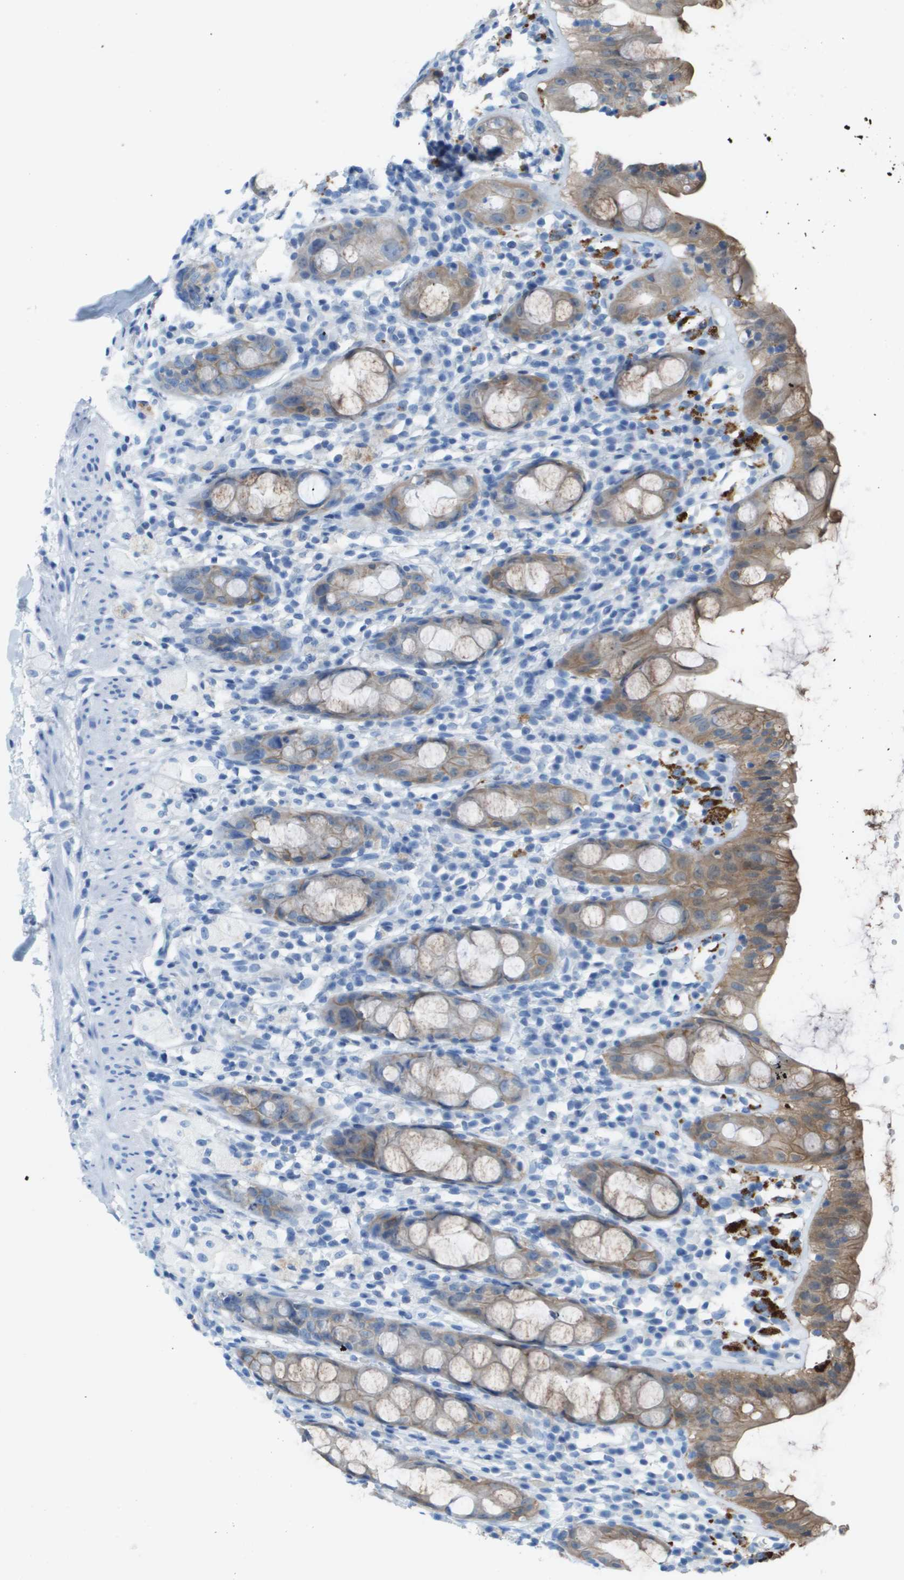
{"staining": {"intensity": "moderate", "quantity": "25%-75%", "location": "cytoplasmic/membranous"}, "tissue": "rectum", "cell_type": "Glandular cells", "image_type": "normal", "snomed": [{"axis": "morphology", "description": "Normal tissue, NOS"}, {"axis": "topography", "description": "Rectum"}], "caption": "Protein staining of normal rectum demonstrates moderate cytoplasmic/membranous staining in about 25%-75% of glandular cells.", "gene": "CD46", "patient": {"sex": "male", "age": 44}}